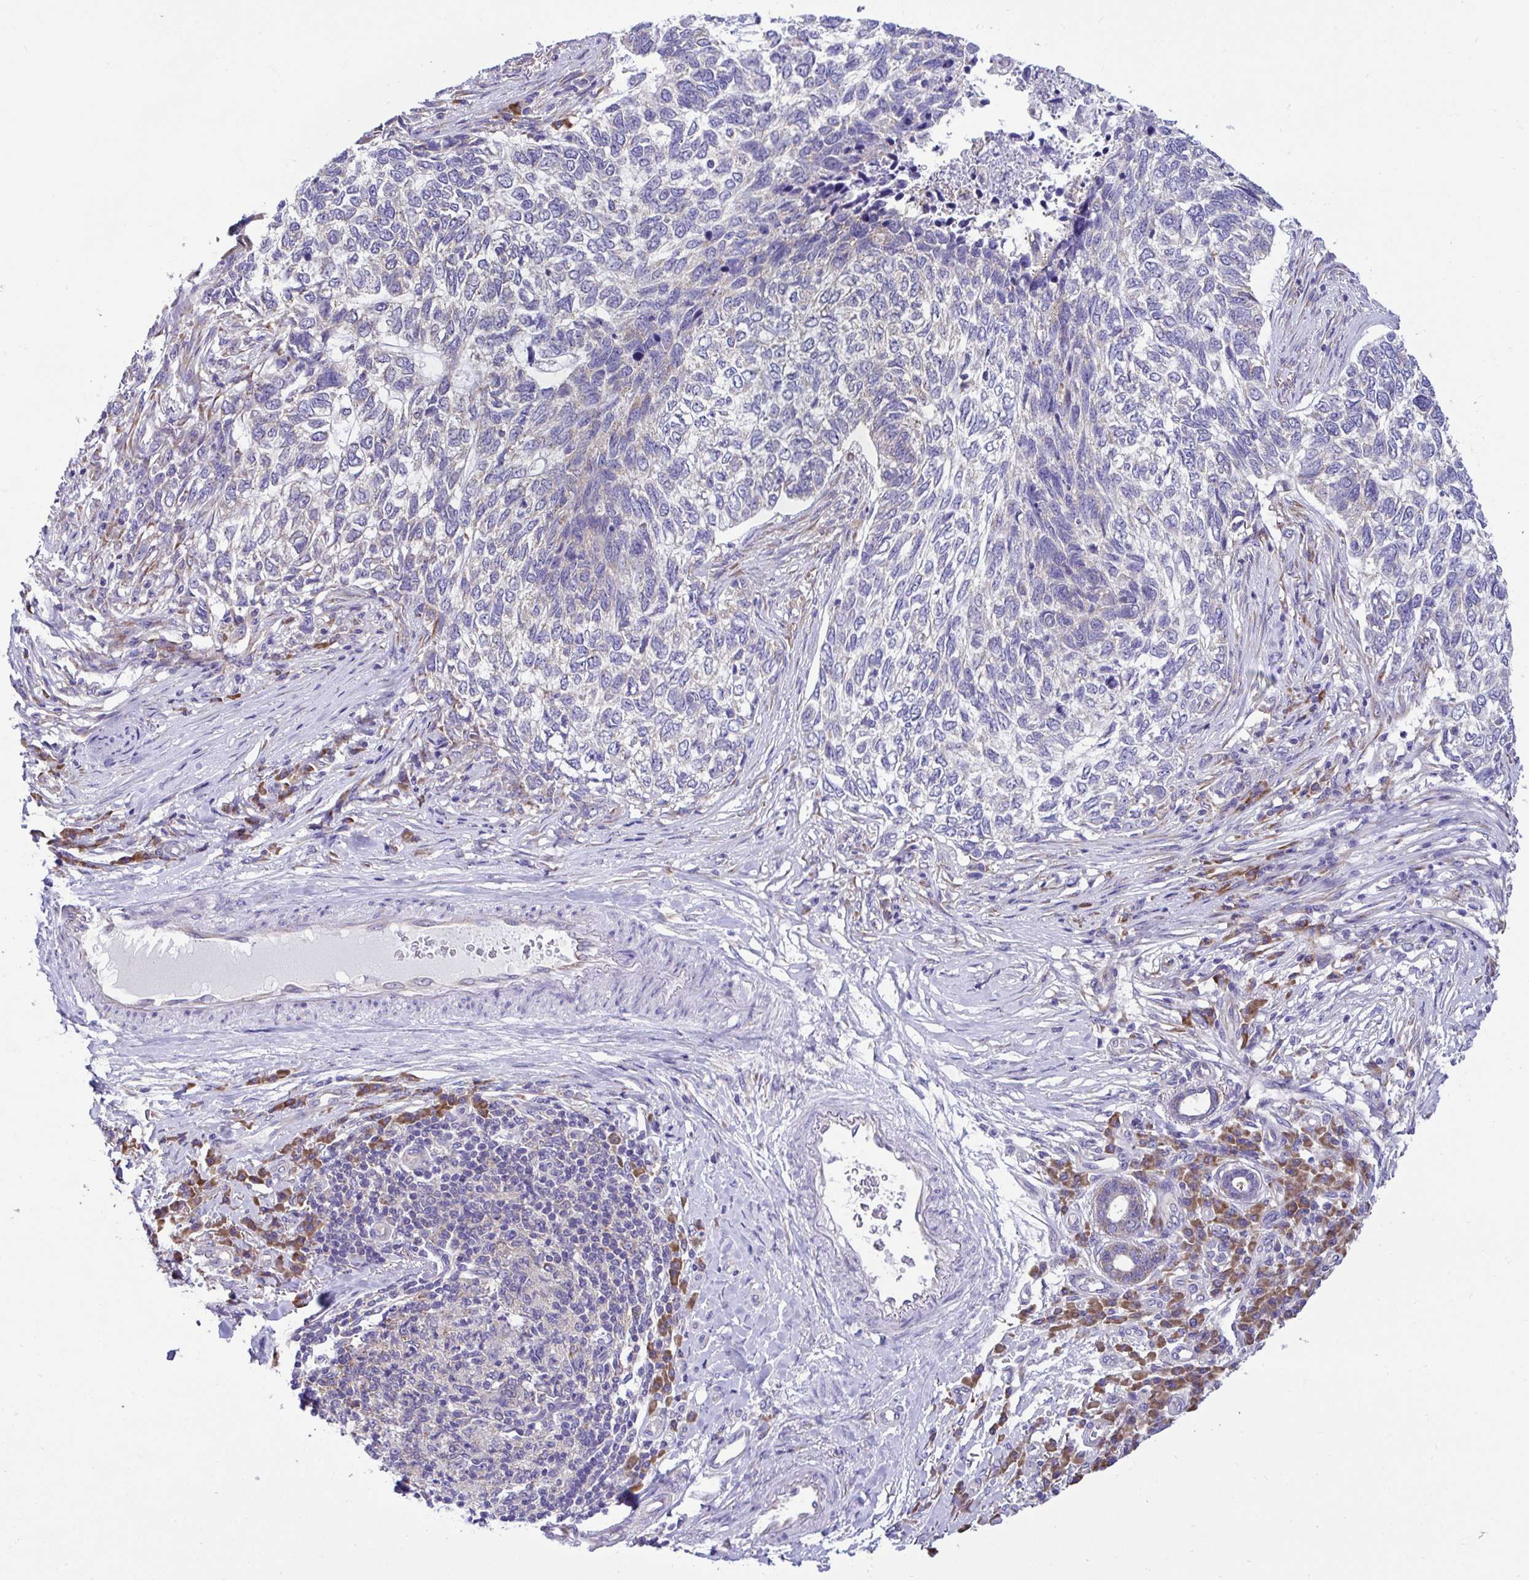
{"staining": {"intensity": "negative", "quantity": "none", "location": "none"}, "tissue": "skin cancer", "cell_type": "Tumor cells", "image_type": "cancer", "snomed": [{"axis": "morphology", "description": "Basal cell carcinoma"}, {"axis": "topography", "description": "Skin"}], "caption": "Skin basal cell carcinoma stained for a protein using immunohistochemistry displays no staining tumor cells.", "gene": "RPL7", "patient": {"sex": "female", "age": 65}}